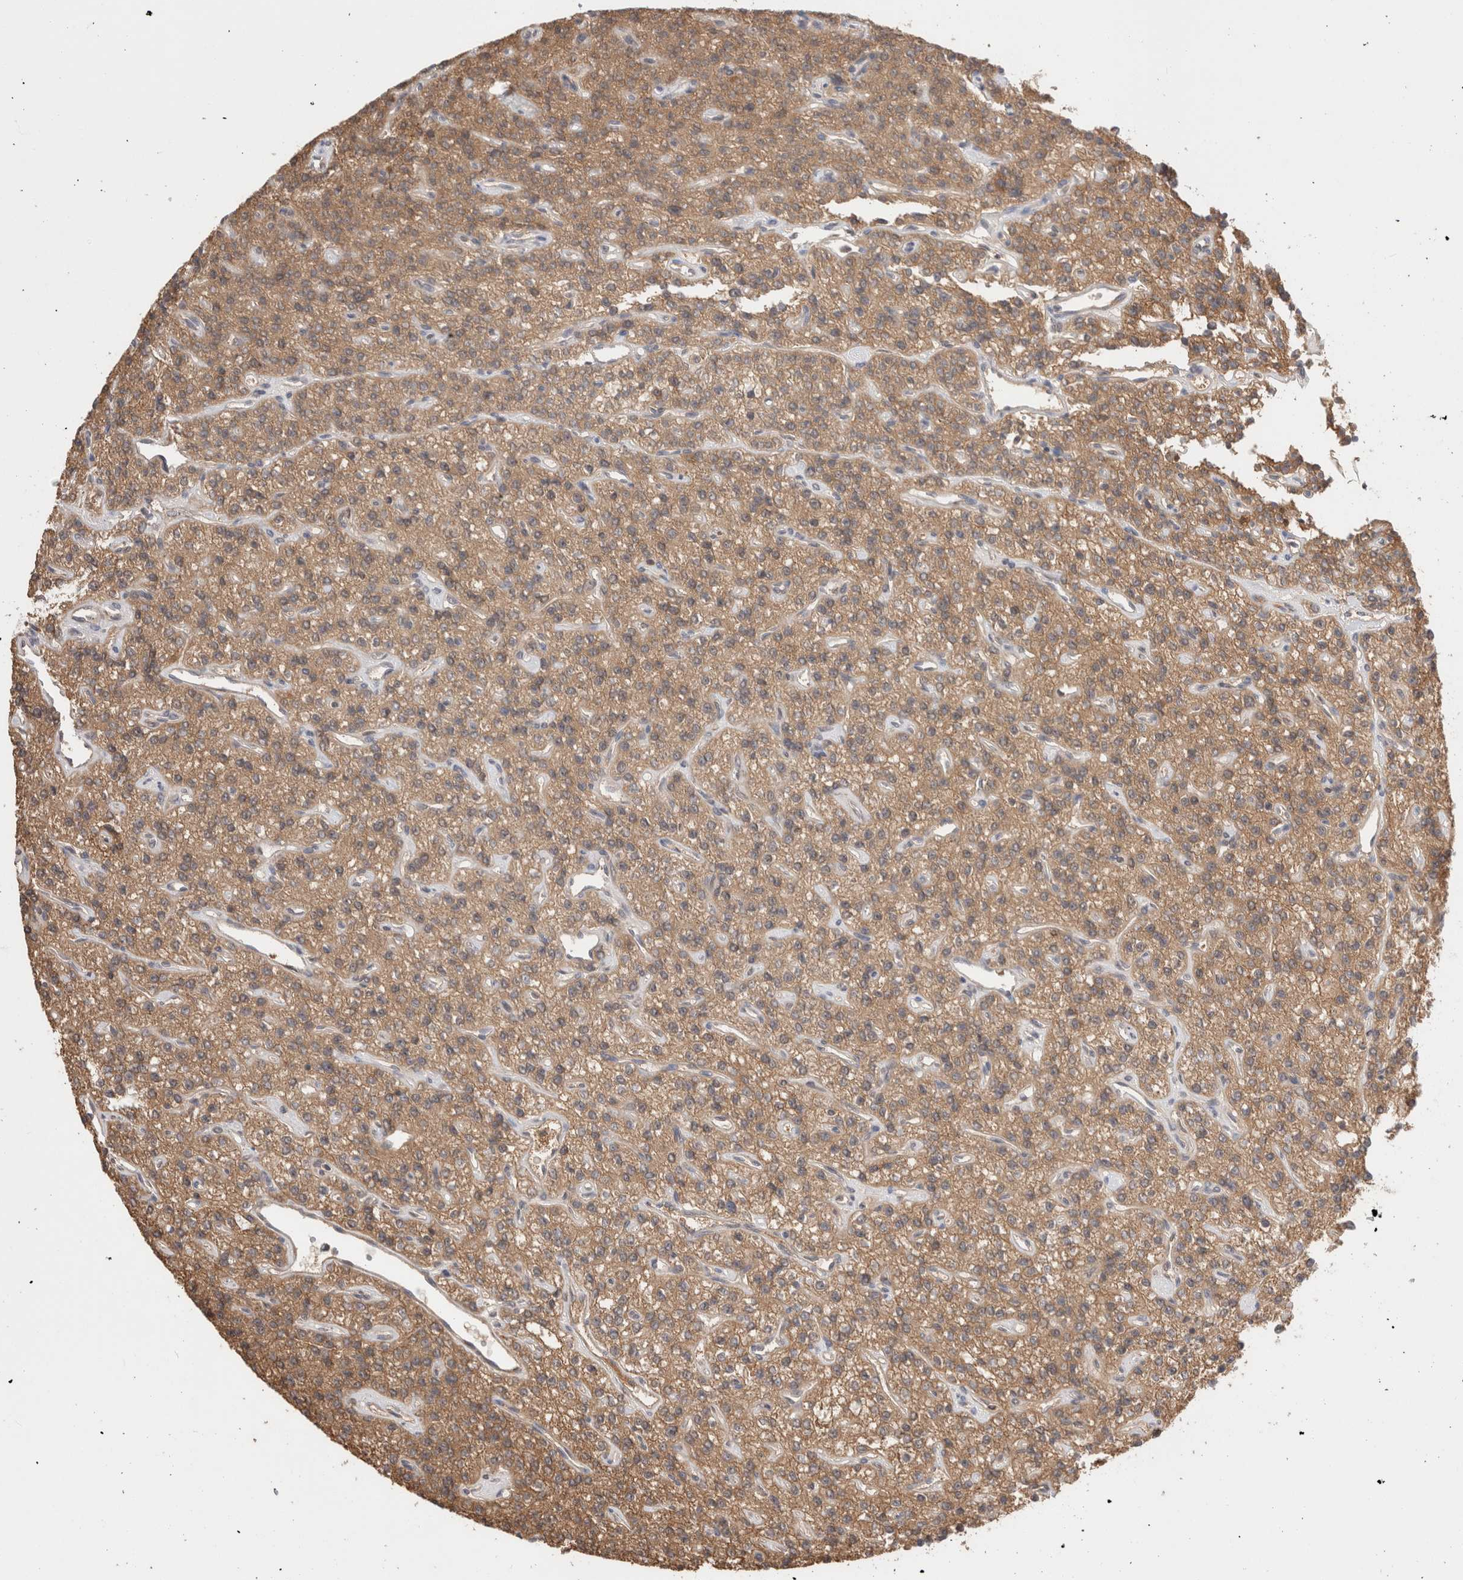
{"staining": {"intensity": "moderate", "quantity": ">75%", "location": "cytoplasmic/membranous"}, "tissue": "parathyroid gland", "cell_type": "Glandular cells", "image_type": "normal", "snomed": [{"axis": "morphology", "description": "Normal tissue, NOS"}, {"axis": "topography", "description": "Parathyroid gland"}], "caption": "IHC of unremarkable parathyroid gland displays medium levels of moderate cytoplasmic/membranous positivity in approximately >75% of glandular cells.", "gene": "CAPN2", "patient": {"sex": "male", "age": 46}}